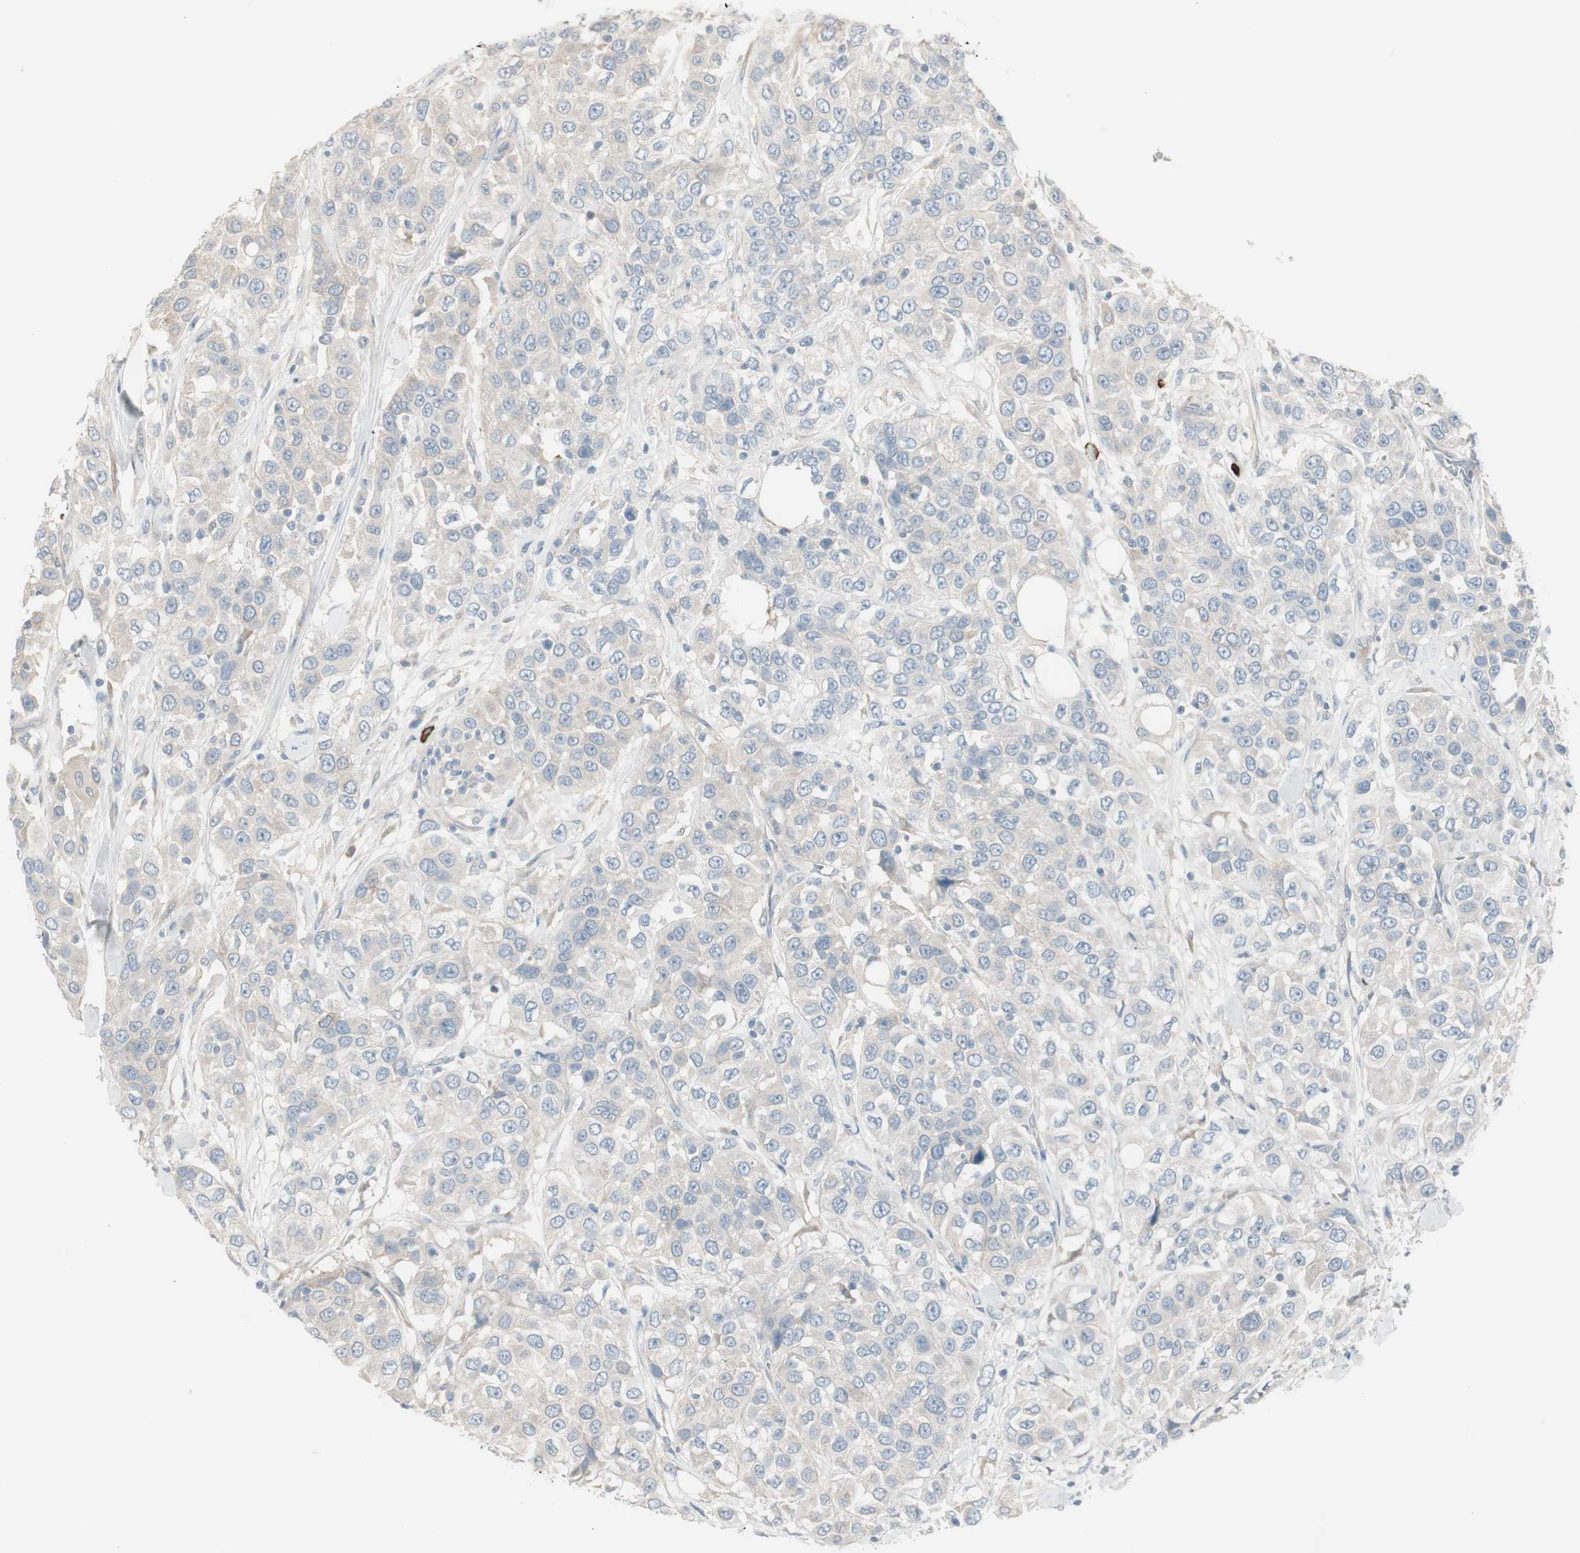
{"staining": {"intensity": "negative", "quantity": "none", "location": "none"}, "tissue": "urothelial cancer", "cell_type": "Tumor cells", "image_type": "cancer", "snomed": [{"axis": "morphology", "description": "Urothelial carcinoma, High grade"}, {"axis": "topography", "description": "Urinary bladder"}], "caption": "There is no significant positivity in tumor cells of urothelial cancer.", "gene": "MAPRE3", "patient": {"sex": "female", "age": 80}}